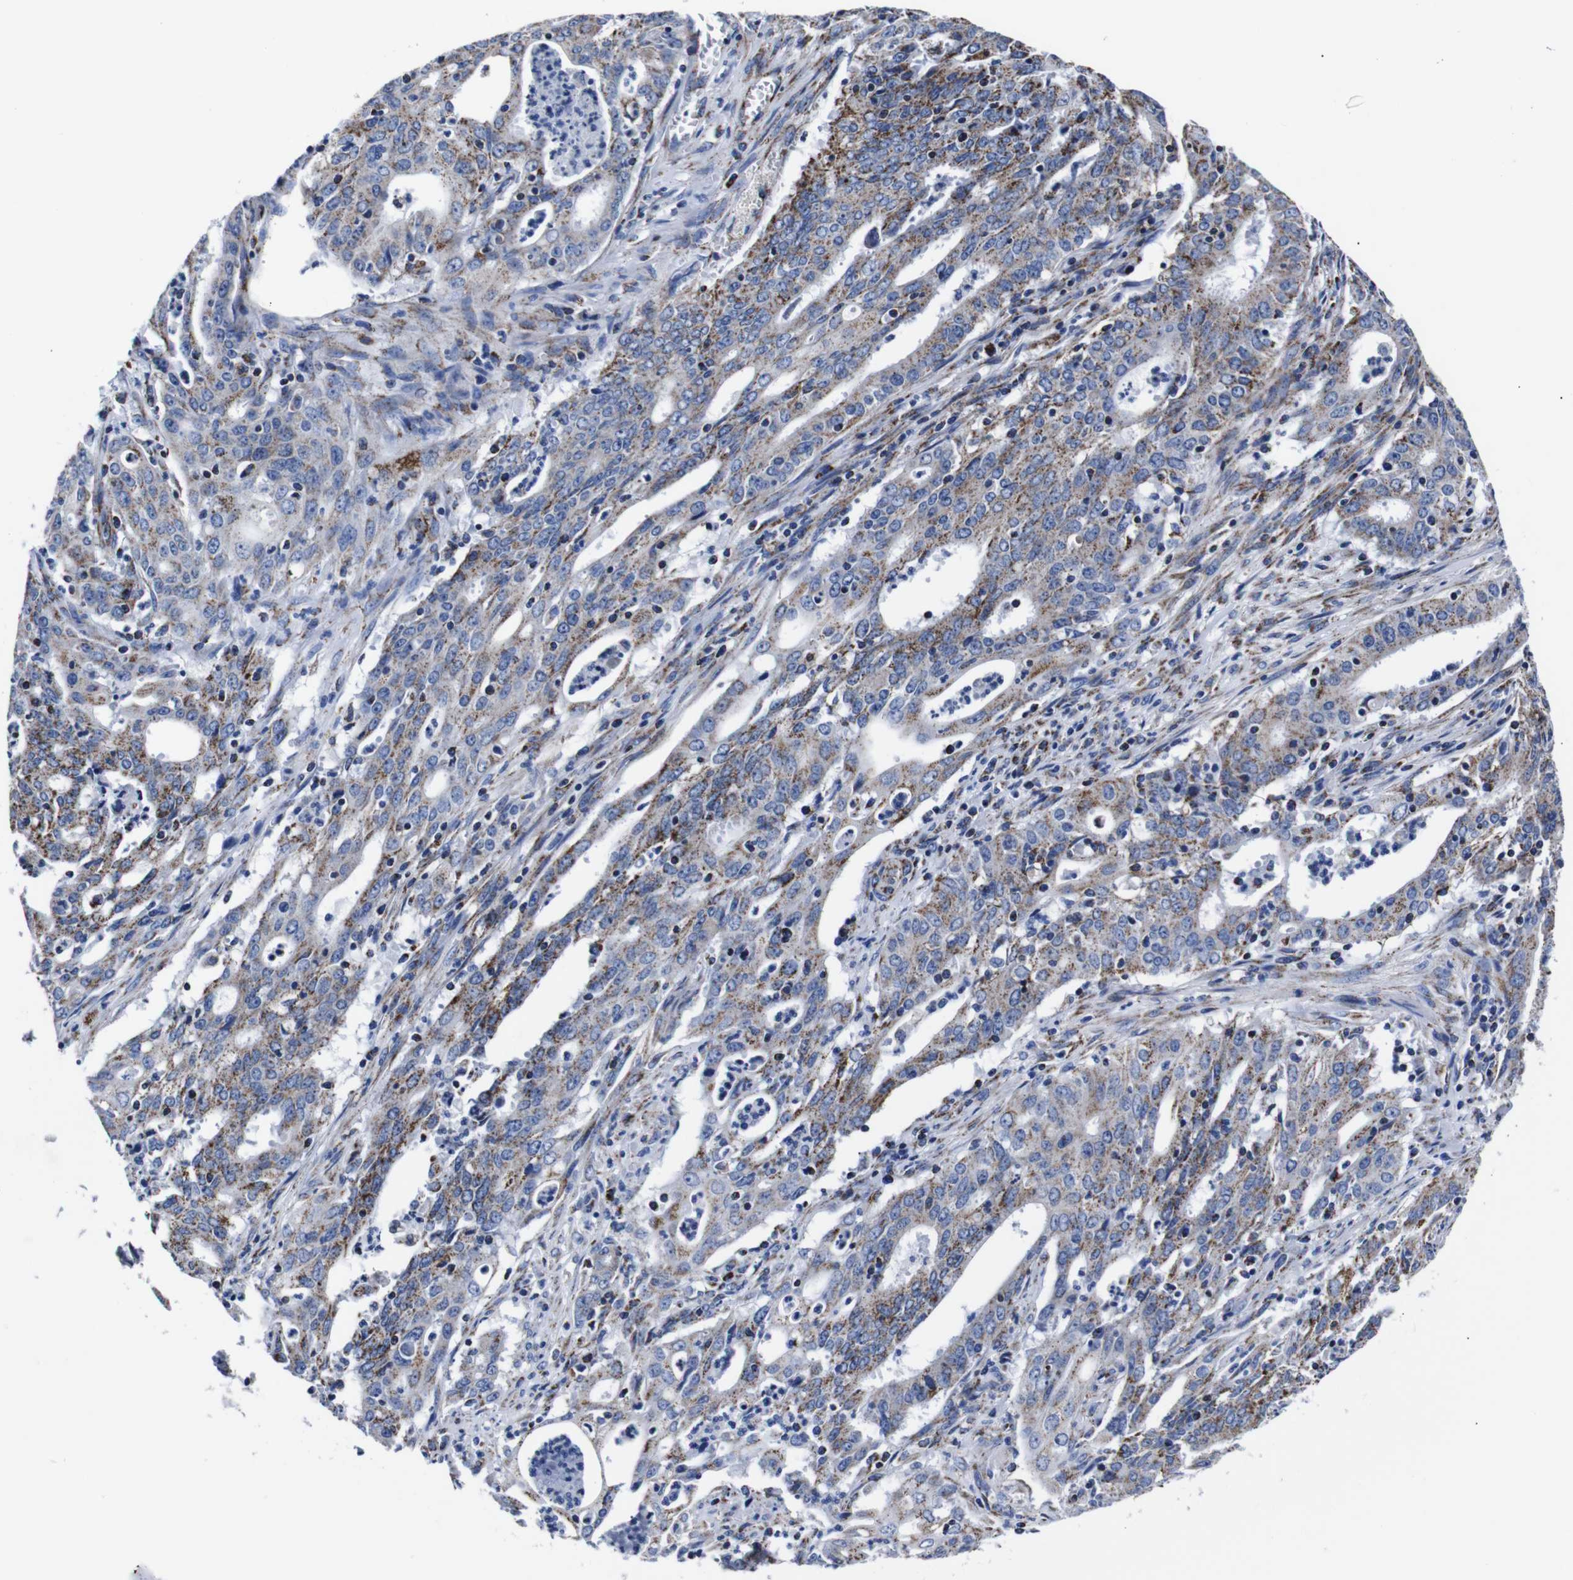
{"staining": {"intensity": "moderate", "quantity": "25%-75%", "location": "cytoplasmic/membranous"}, "tissue": "cervical cancer", "cell_type": "Tumor cells", "image_type": "cancer", "snomed": [{"axis": "morphology", "description": "Adenocarcinoma, NOS"}, {"axis": "topography", "description": "Cervix"}], "caption": "Cervical cancer (adenocarcinoma) stained for a protein (brown) reveals moderate cytoplasmic/membranous positive expression in about 25%-75% of tumor cells.", "gene": "FKBP9", "patient": {"sex": "female", "age": 44}}